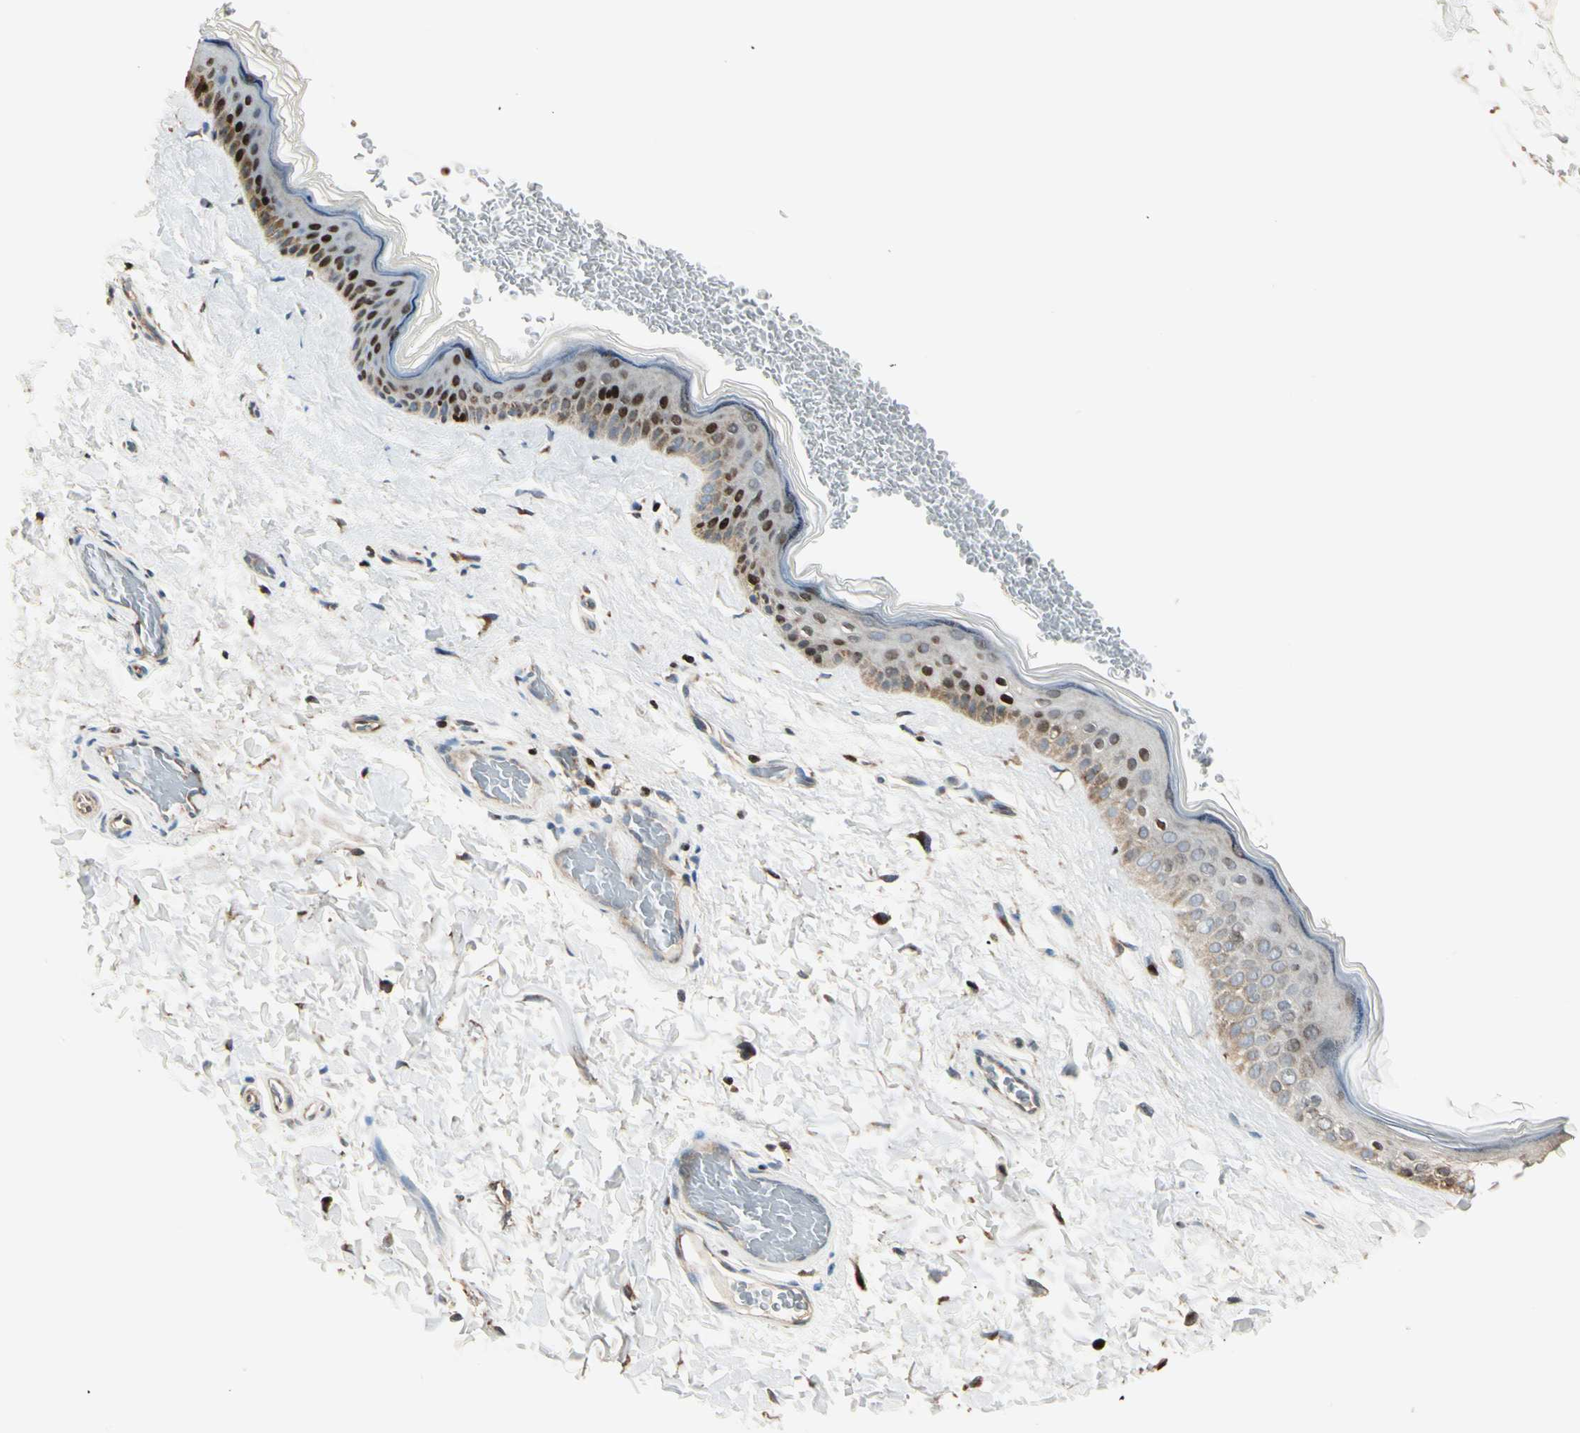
{"staining": {"intensity": "strong", "quantity": ">75%", "location": "cytoplasmic/membranous,nuclear"}, "tissue": "skin", "cell_type": "Fibroblasts", "image_type": "normal", "snomed": [{"axis": "morphology", "description": "Normal tissue, NOS"}, {"axis": "topography", "description": "Skin"}], "caption": "Strong cytoplasmic/membranous,nuclear protein expression is identified in approximately >75% of fibroblasts in skin. The staining is performed using DAB brown chromogen to label protein expression. The nuclei are counter-stained blue using hematoxylin.", "gene": "IP6K2", "patient": {"sex": "male", "age": 63}}